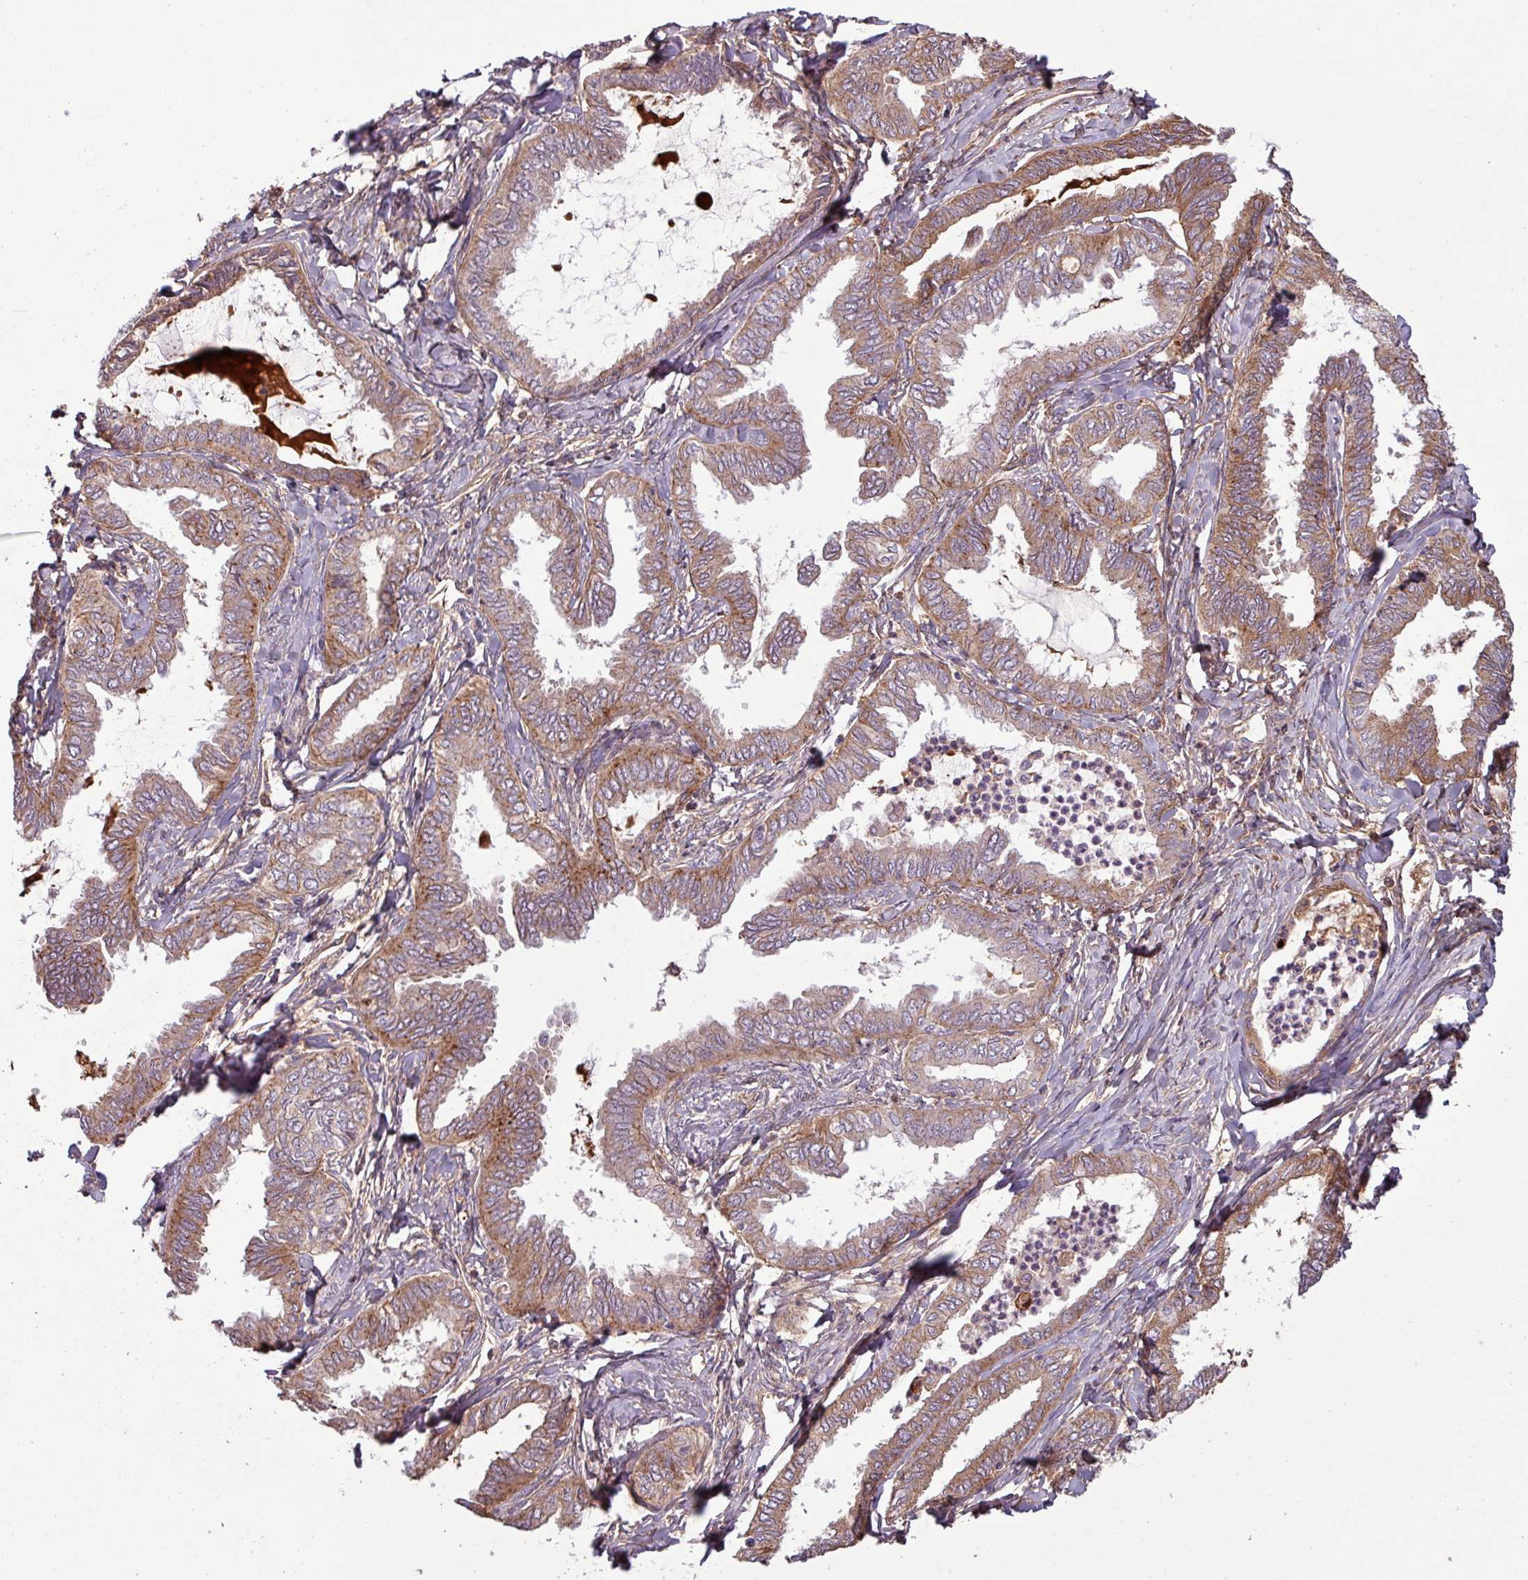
{"staining": {"intensity": "moderate", "quantity": ">75%", "location": "cytoplasmic/membranous"}, "tissue": "ovarian cancer", "cell_type": "Tumor cells", "image_type": "cancer", "snomed": [{"axis": "morphology", "description": "Carcinoma, endometroid"}, {"axis": "topography", "description": "Ovary"}], "caption": "Ovarian cancer (endometroid carcinoma) stained with immunohistochemistry exhibits moderate cytoplasmic/membranous staining in approximately >75% of tumor cells.", "gene": "C4B", "patient": {"sex": "female", "age": 70}}